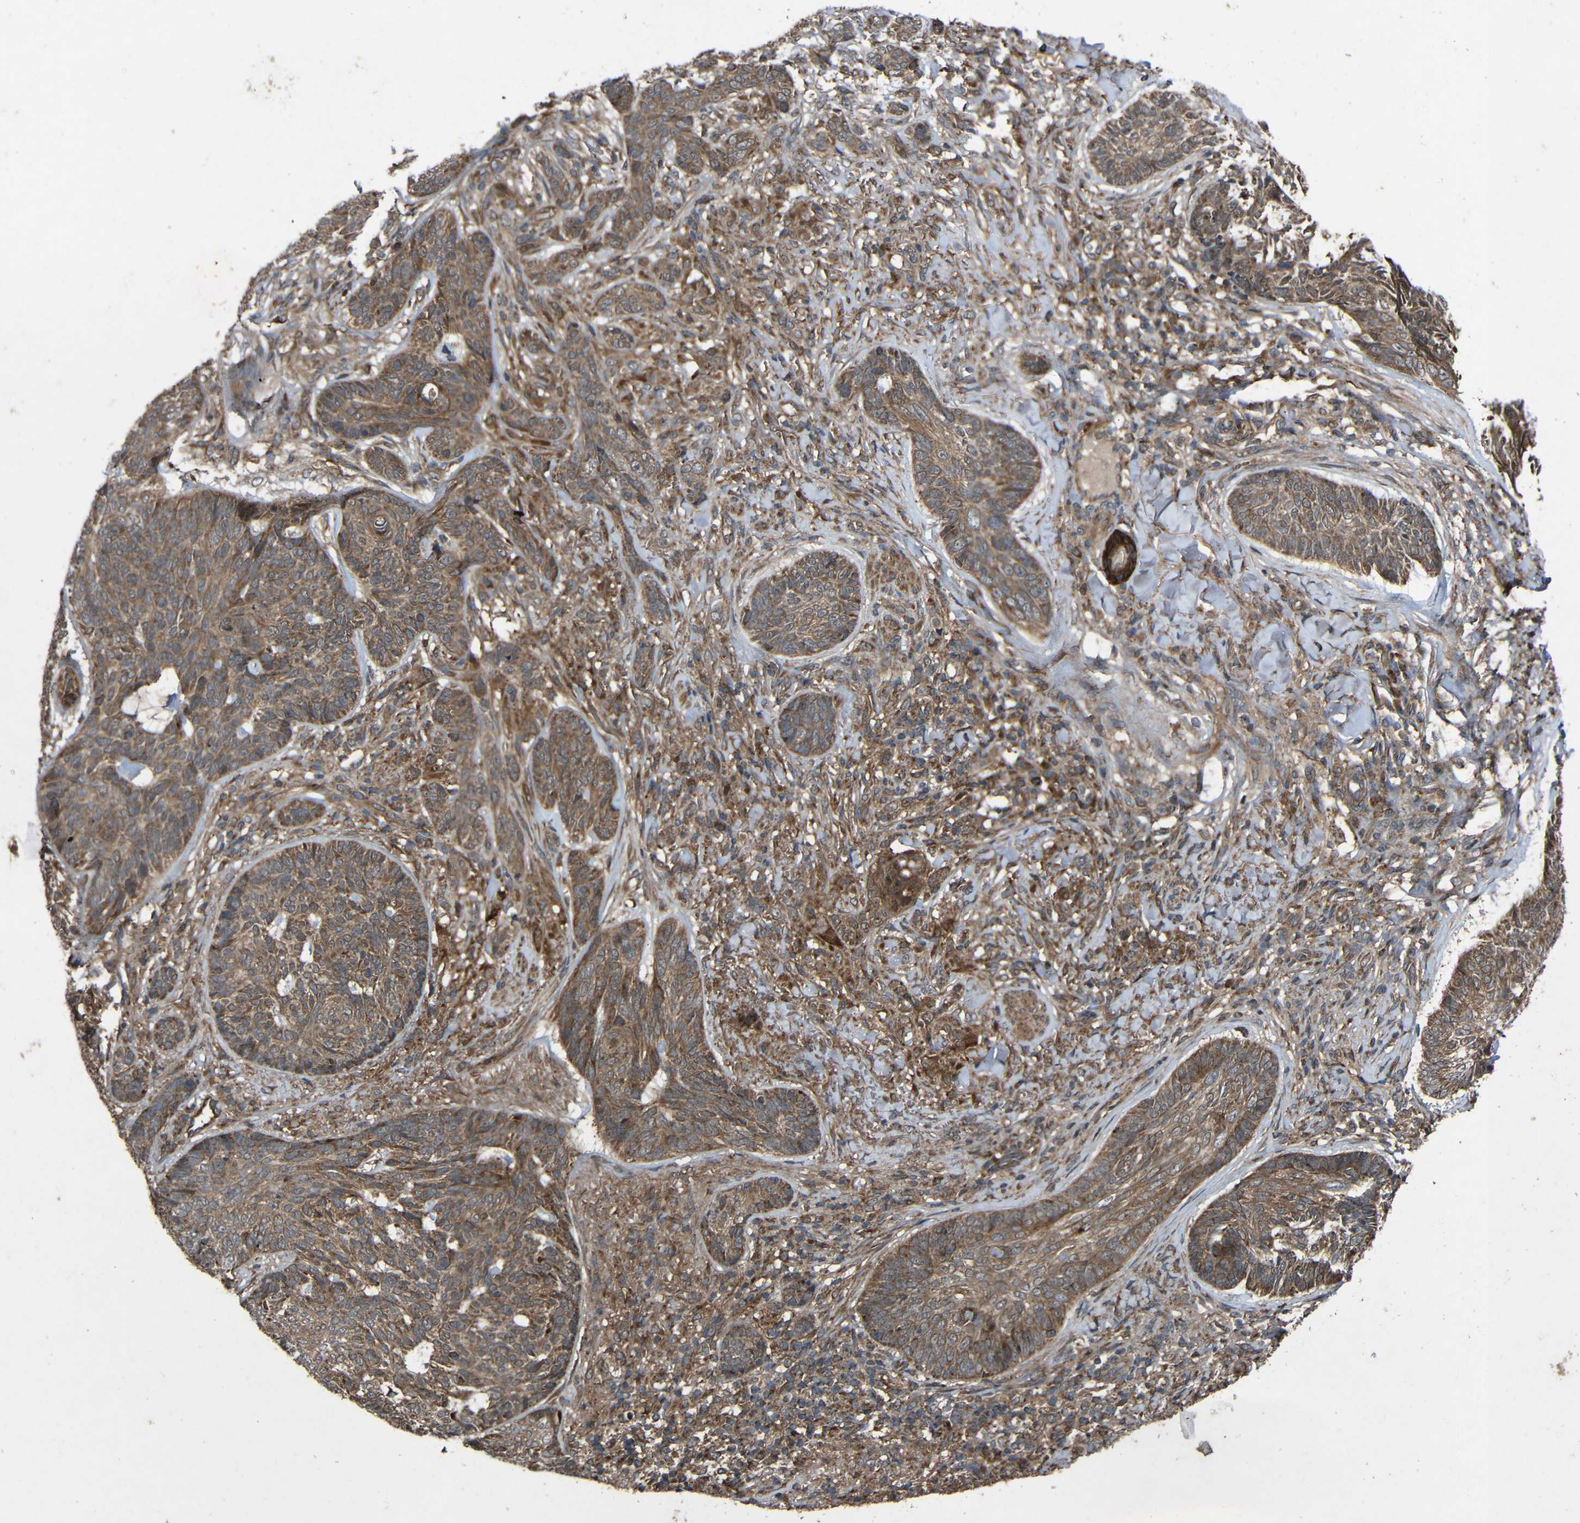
{"staining": {"intensity": "moderate", "quantity": ">75%", "location": "cytoplasmic/membranous"}, "tissue": "skin cancer", "cell_type": "Tumor cells", "image_type": "cancer", "snomed": [{"axis": "morphology", "description": "Basal cell carcinoma"}, {"axis": "topography", "description": "Skin"}], "caption": "Skin basal cell carcinoma tissue displays moderate cytoplasmic/membranous staining in about >75% of tumor cells, visualized by immunohistochemistry.", "gene": "C1GALT1", "patient": {"sex": "male", "age": 43}}